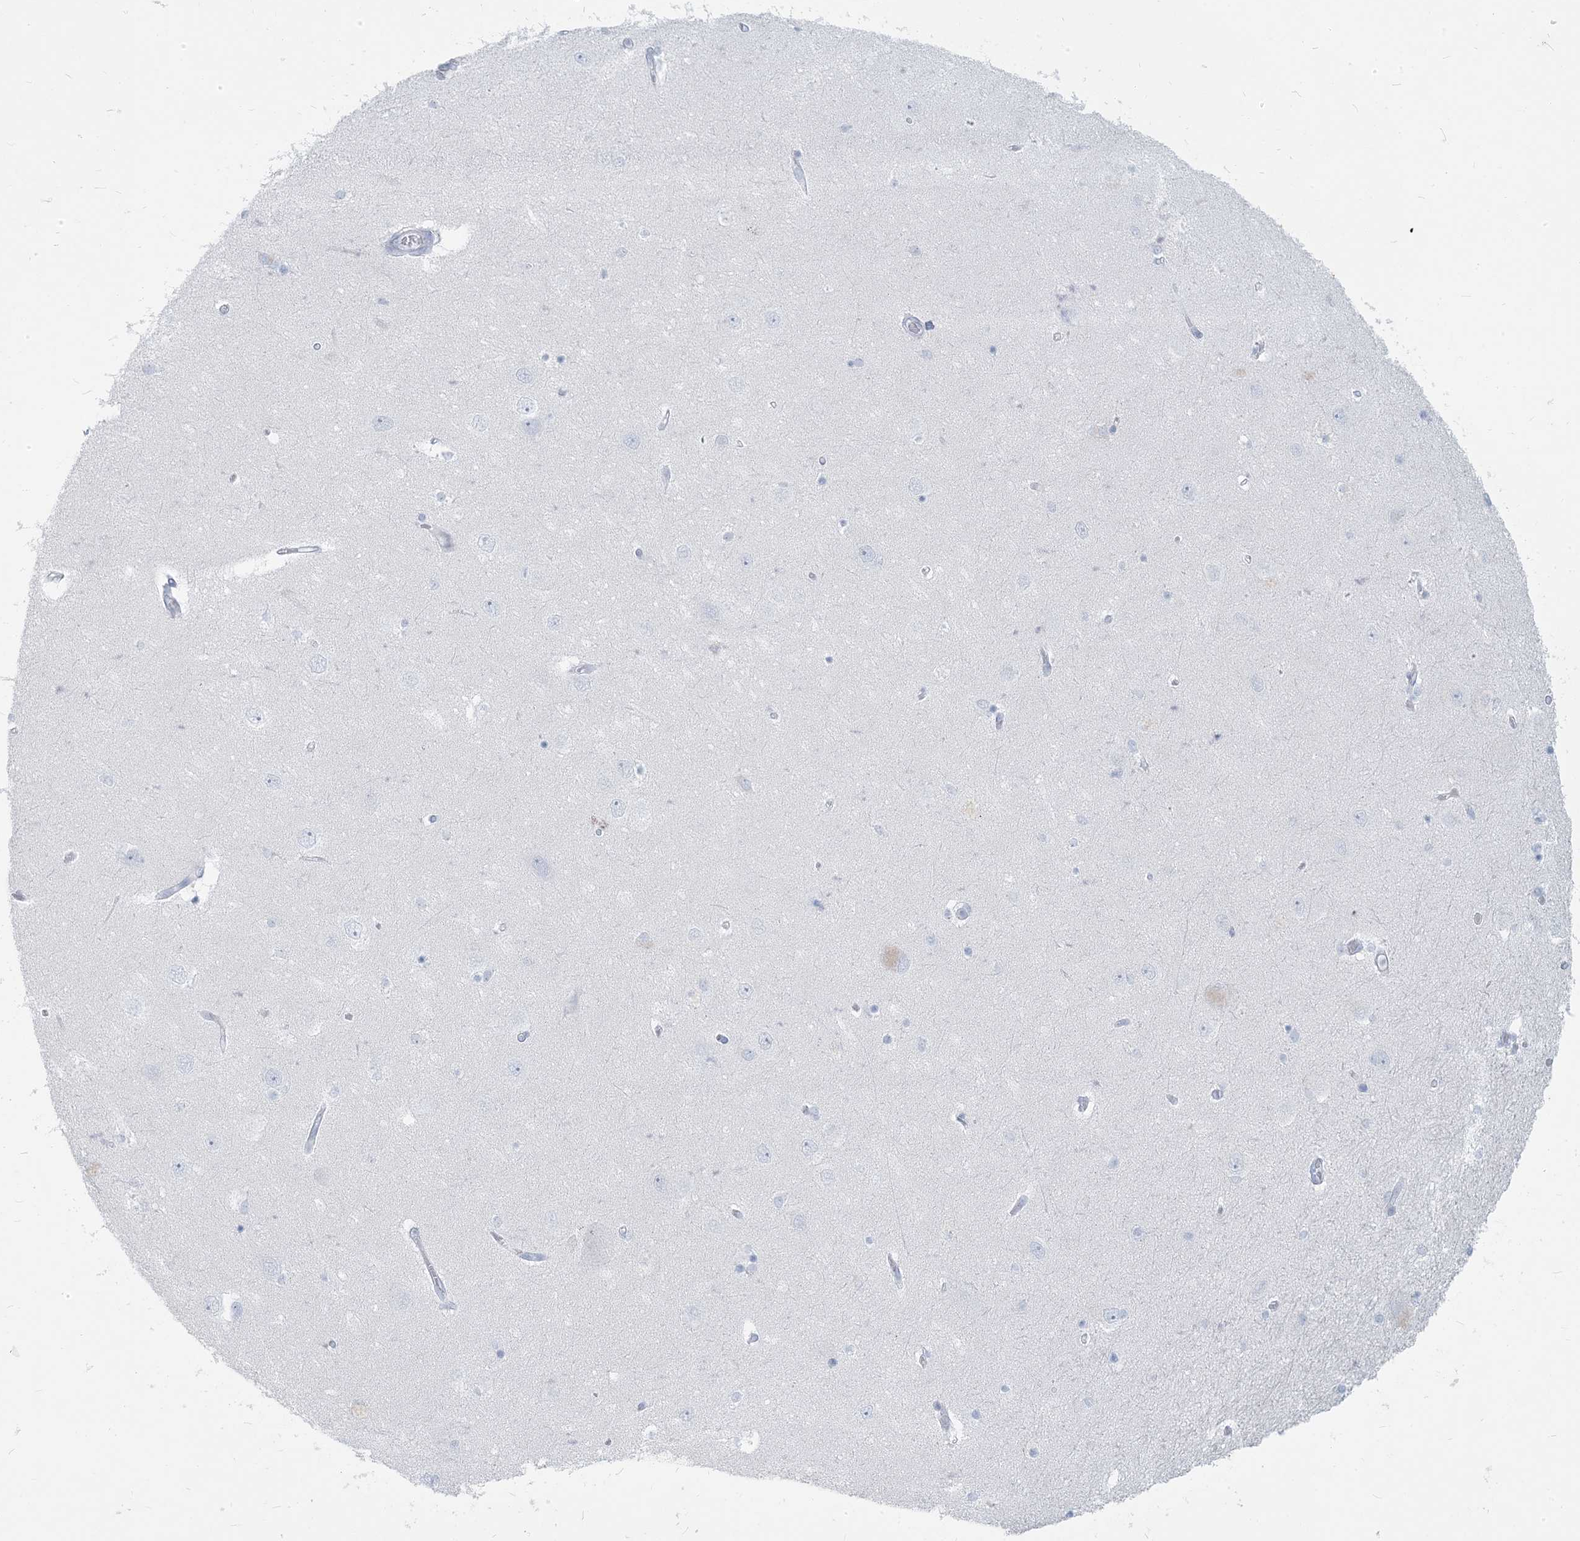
{"staining": {"intensity": "negative", "quantity": "none", "location": "none"}, "tissue": "hippocampus", "cell_type": "Glial cells", "image_type": "normal", "snomed": [{"axis": "morphology", "description": "Normal tissue, NOS"}, {"axis": "topography", "description": "Hippocampus"}], "caption": "Human hippocampus stained for a protein using immunohistochemistry (IHC) demonstrates no positivity in glial cells.", "gene": "HLA", "patient": {"sex": "female", "age": 54}}